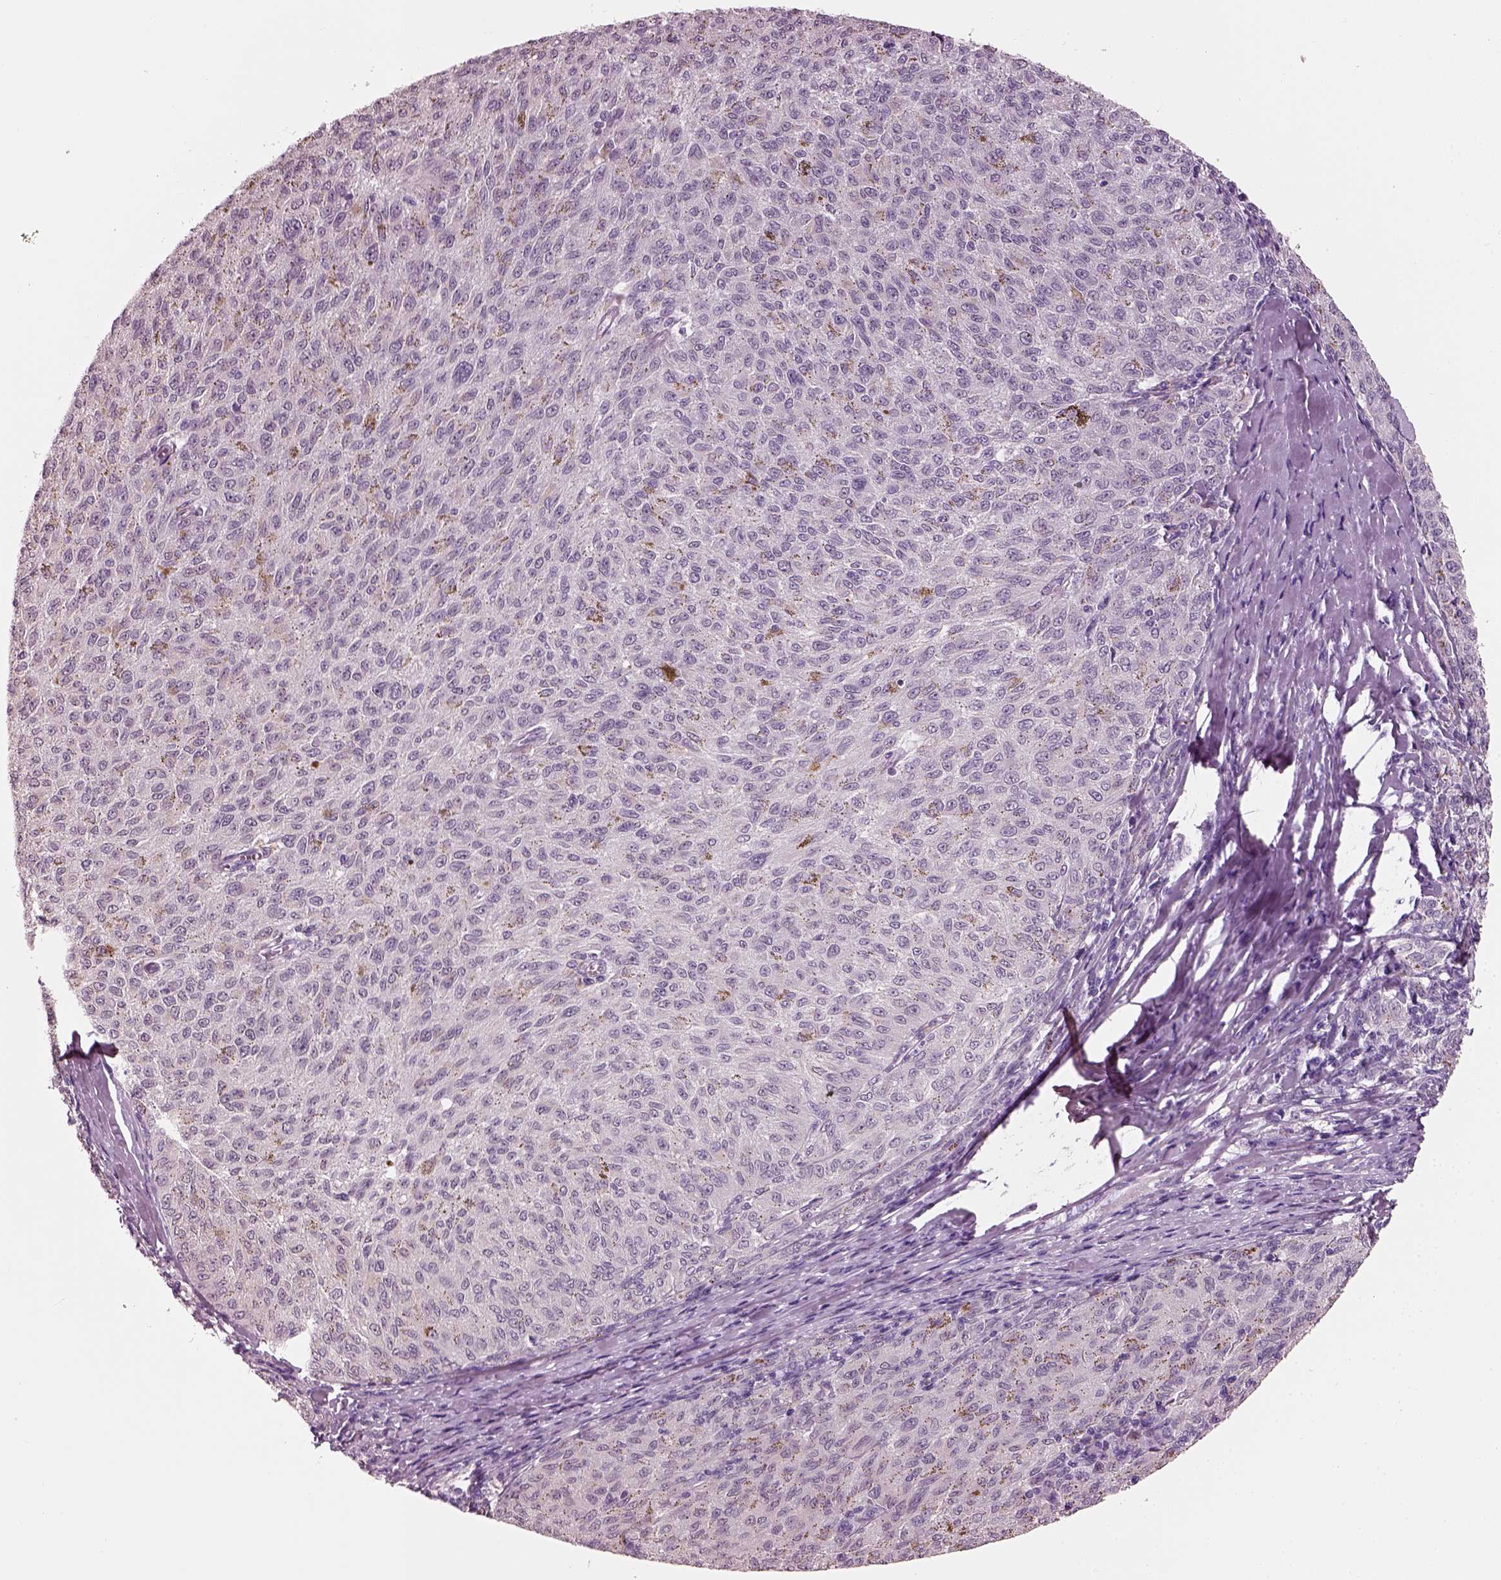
{"staining": {"intensity": "weak", "quantity": "<25%", "location": "cytoplasmic/membranous"}, "tissue": "melanoma", "cell_type": "Tumor cells", "image_type": "cancer", "snomed": [{"axis": "morphology", "description": "Malignant melanoma, NOS"}, {"axis": "topography", "description": "Skin"}], "caption": "High magnification brightfield microscopy of malignant melanoma stained with DAB (3,3'-diaminobenzidine) (brown) and counterstained with hematoxylin (blue): tumor cells show no significant staining.", "gene": "ELSPBP1", "patient": {"sex": "female", "age": 72}}